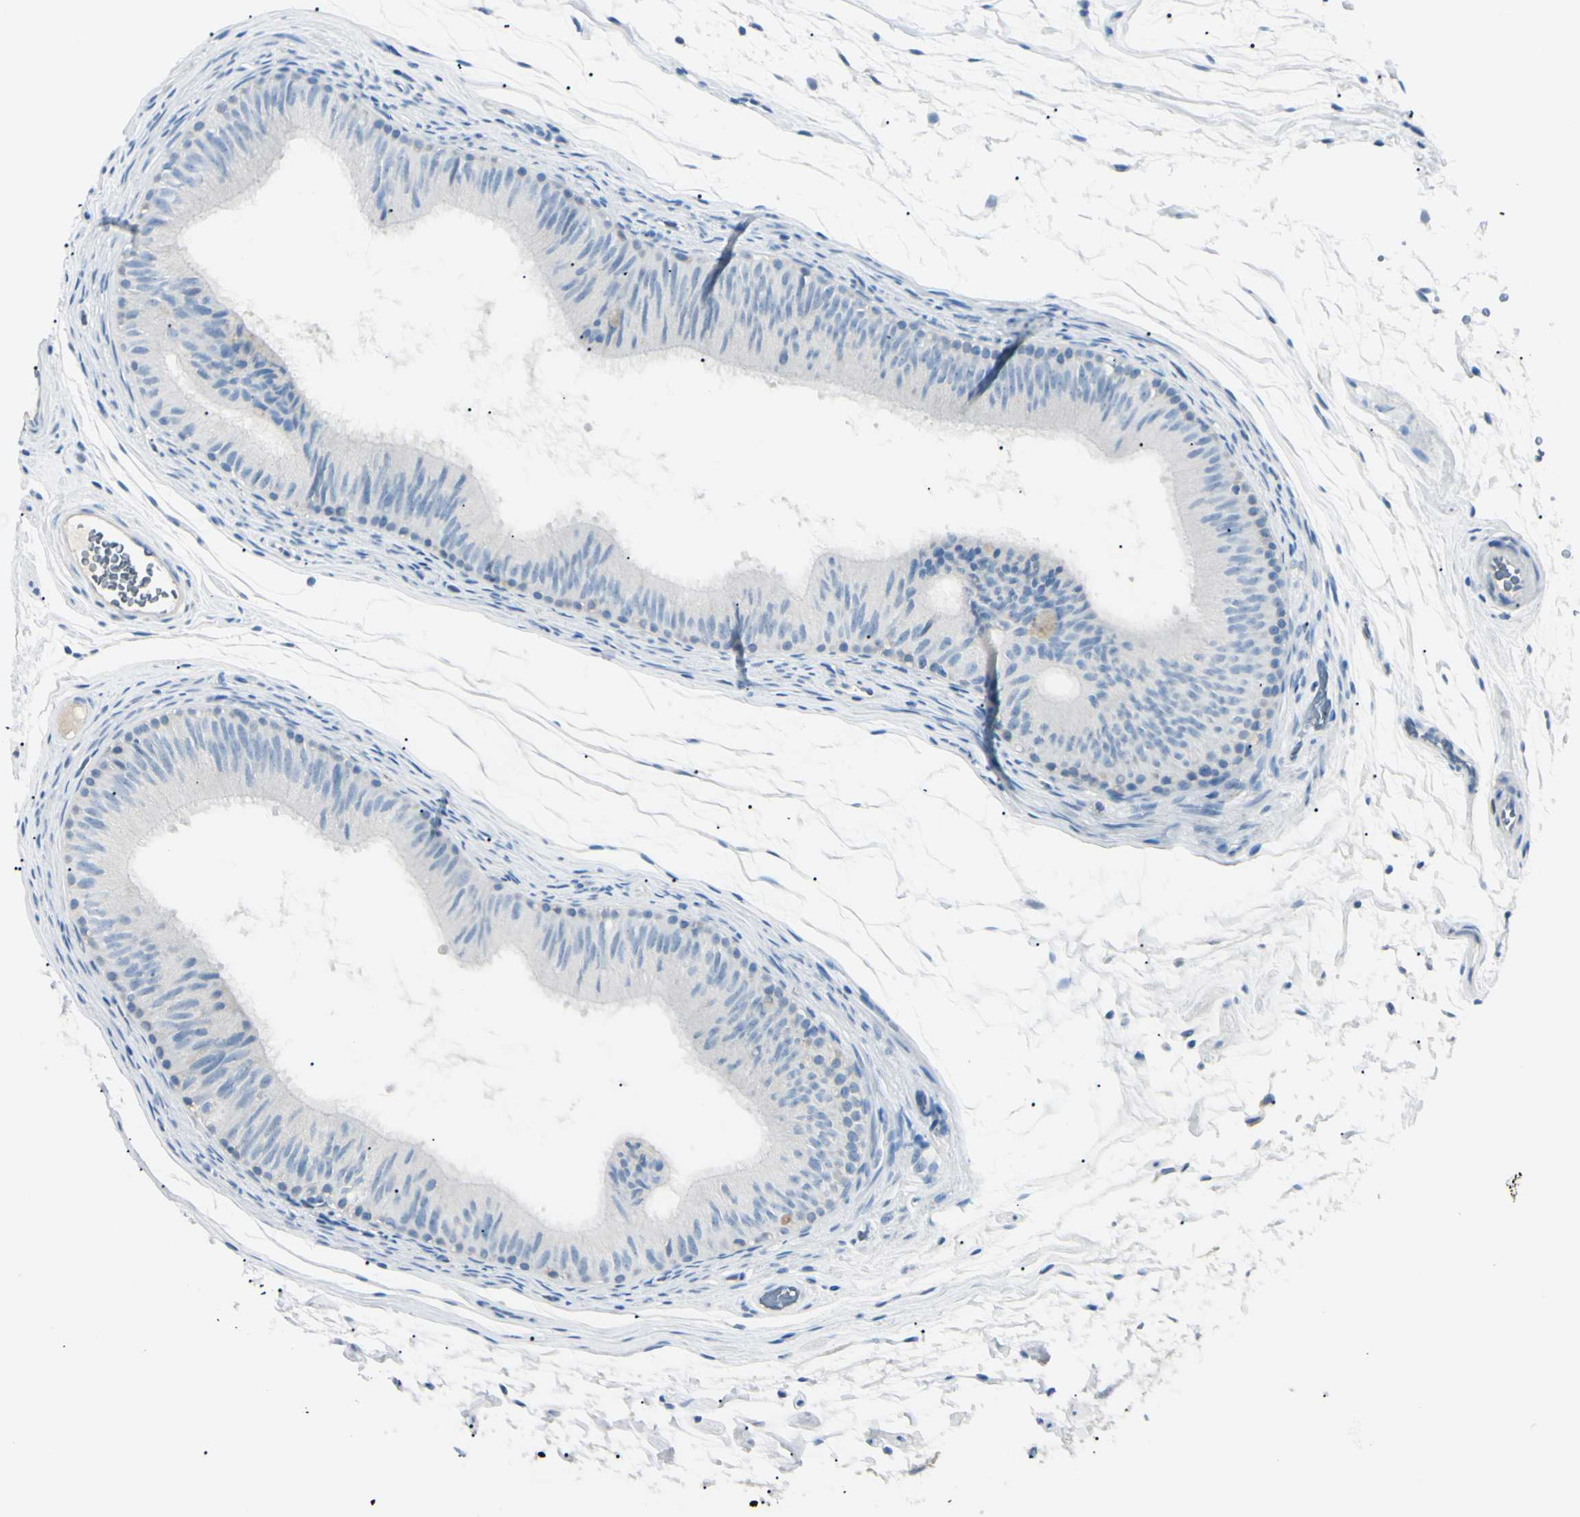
{"staining": {"intensity": "negative", "quantity": "none", "location": "none"}, "tissue": "epididymis", "cell_type": "Glandular cells", "image_type": "normal", "snomed": [{"axis": "morphology", "description": "Normal tissue, NOS"}, {"axis": "topography", "description": "Epididymis"}], "caption": "IHC histopathology image of normal epididymis stained for a protein (brown), which shows no positivity in glandular cells.", "gene": "FOLH1", "patient": {"sex": "male", "age": 36}}